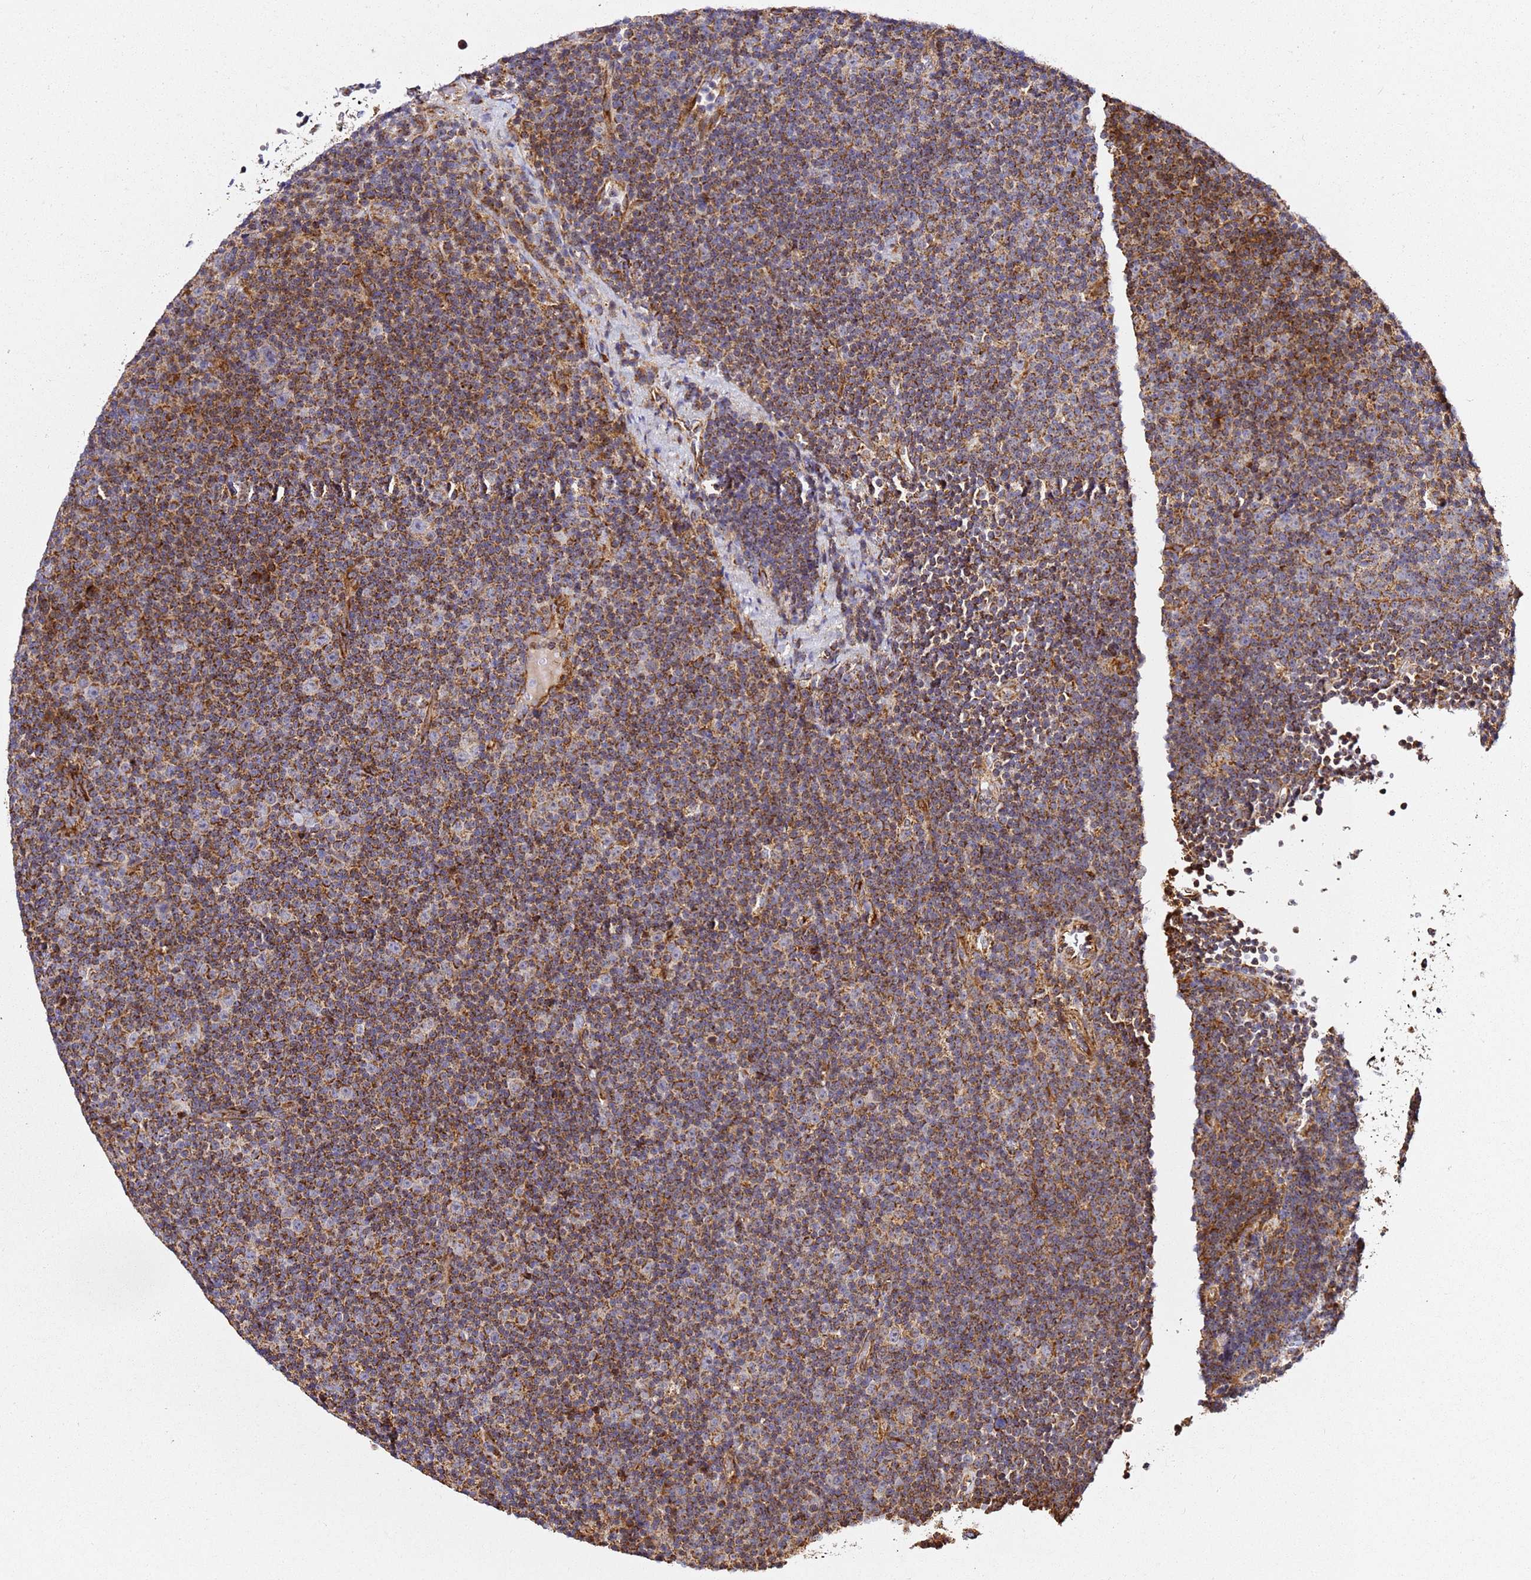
{"staining": {"intensity": "strong", "quantity": ">75%", "location": "cytoplasmic/membranous"}, "tissue": "lymphoma", "cell_type": "Tumor cells", "image_type": "cancer", "snomed": [{"axis": "morphology", "description": "Malignant lymphoma, non-Hodgkin's type, Low grade"}, {"axis": "topography", "description": "Lymph node"}], "caption": "Lymphoma tissue reveals strong cytoplasmic/membranous staining in about >75% of tumor cells, visualized by immunohistochemistry.", "gene": "NDUFA3", "patient": {"sex": "female", "age": 67}}